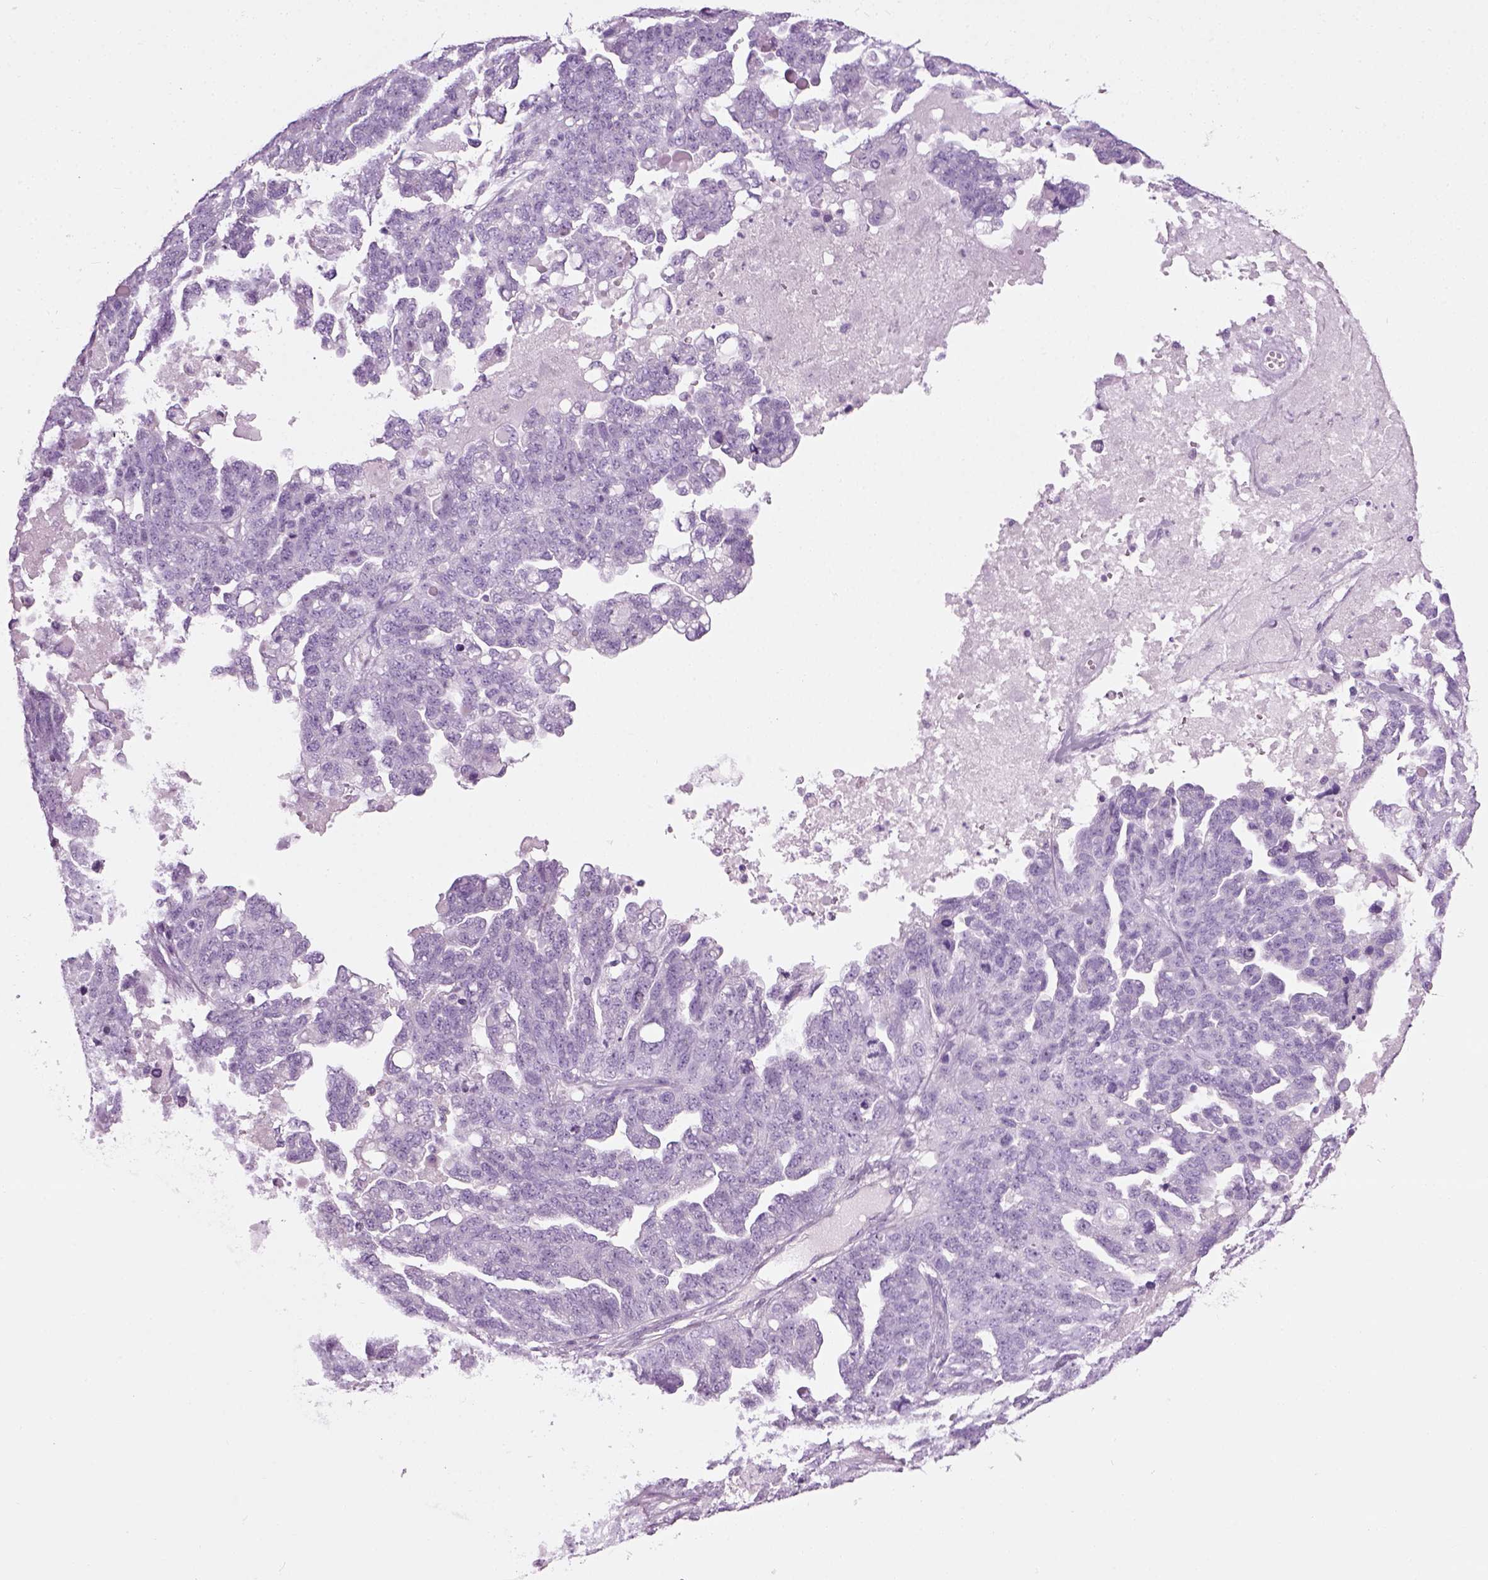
{"staining": {"intensity": "negative", "quantity": "none", "location": "none"}, "tissue": "ovarian cancer", "cell_type": "Tumor cells", "image_type": "cancer", "snomed": [{"axis": "morphology", "description": "Cystadenocarcinoma, serous, NOS"}, {"axis": "topography", "description": "Ovary"}], "caption": "Ovarian cancer was stained to show a protein in brown. There is no significant positivity in tumor cells.", "gene": "CIBAR2", "patient": {"sex": "female", "age": 71}}